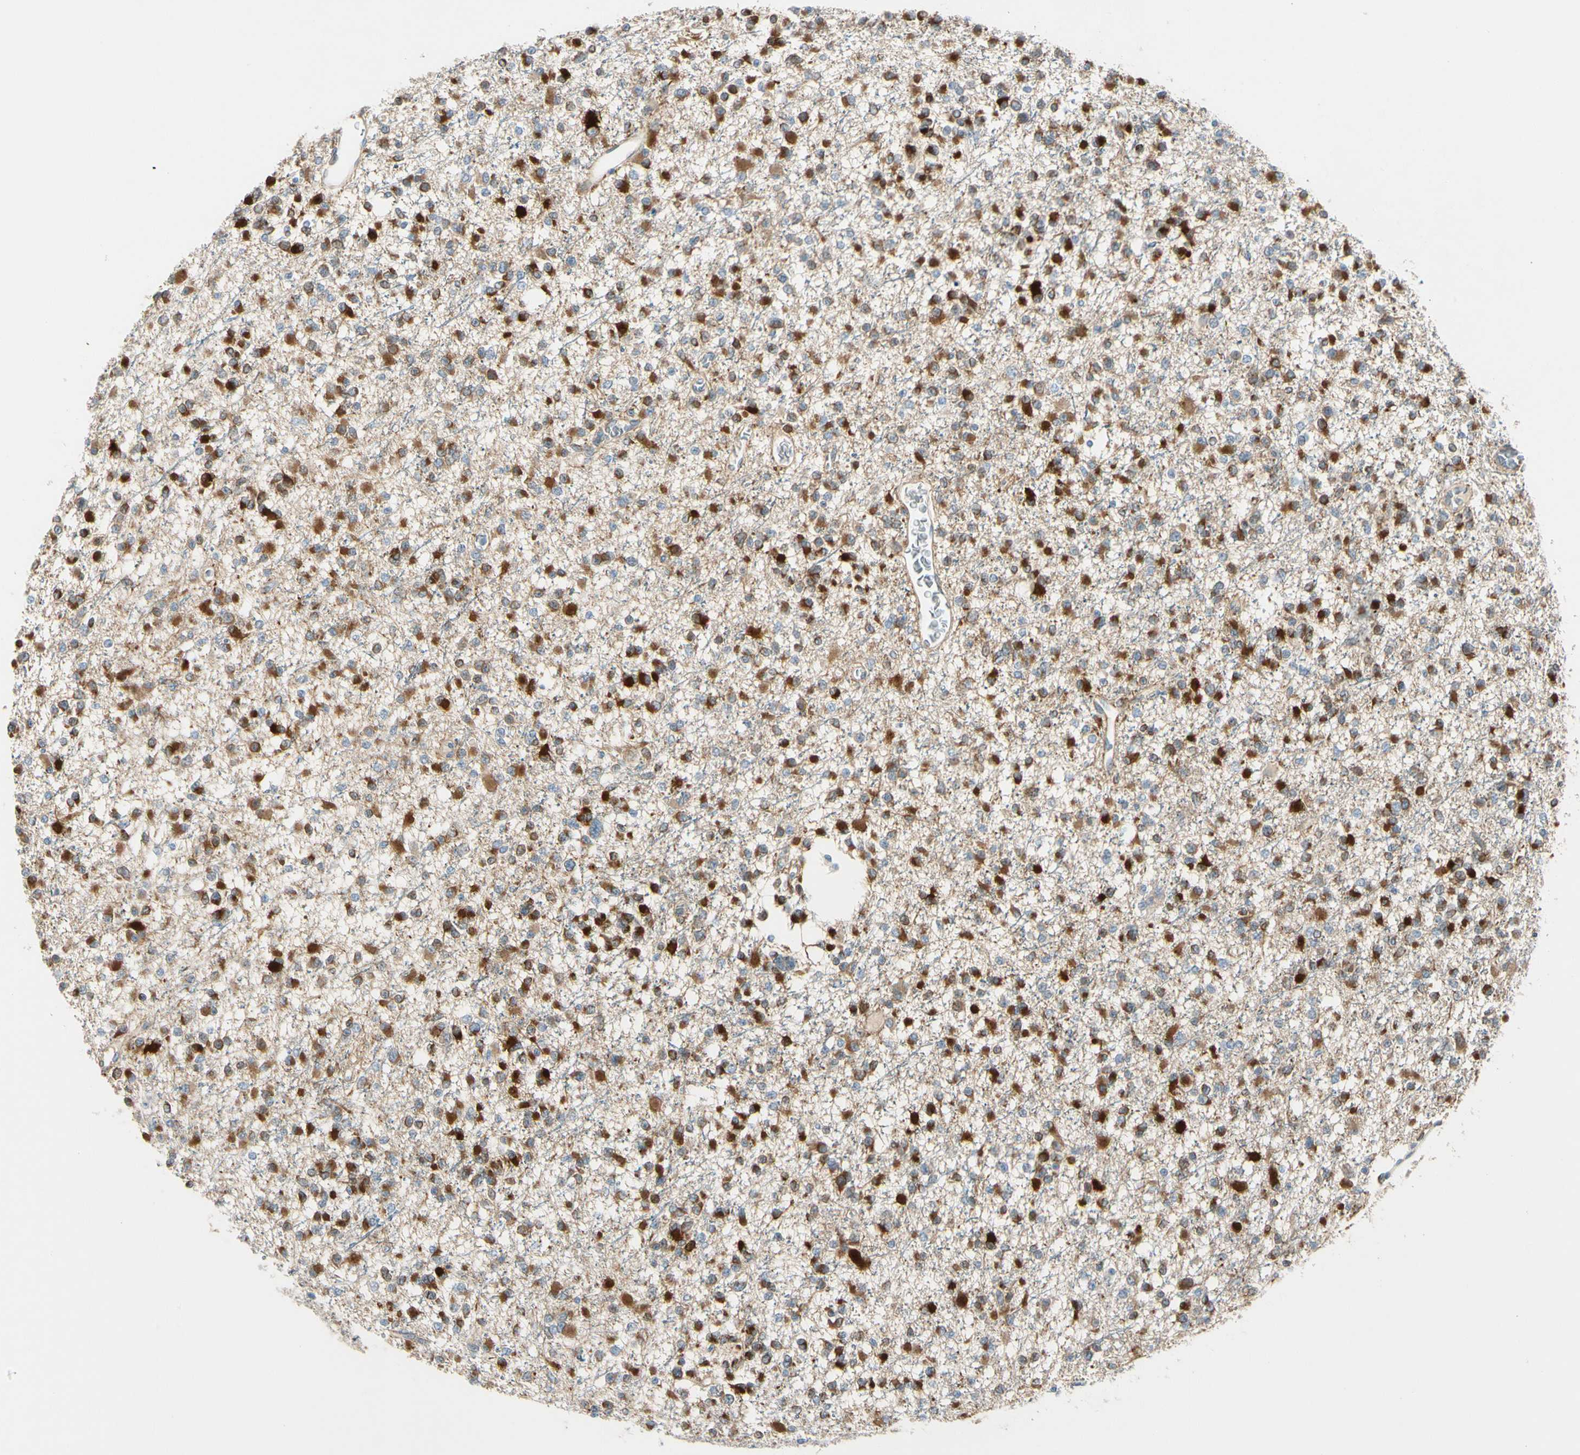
{"staining": {"intensity": "strong", "quantity": ">75%", "location": "cytoplasmic/membranous"}, "tissue": "glioma", "cell_type": "Tumor cells", "image_type": "cancer", "snomed": [{"axis": "morphology", "description": "Glioma, malignant, Low grade"}, {"axis": "topography", "description": "Brain"}], "caption": "Protein expression analysis of human glioma reveals strong cytoplasmic/membranous staining in about >75% of tumor cells. (DAB (3,3'-diaminobenzidine) IHC, brown staining for protein, blue staining for nuclei).", "gene": "FKBP7", "patient": {"sex": "female", "age": 22}}